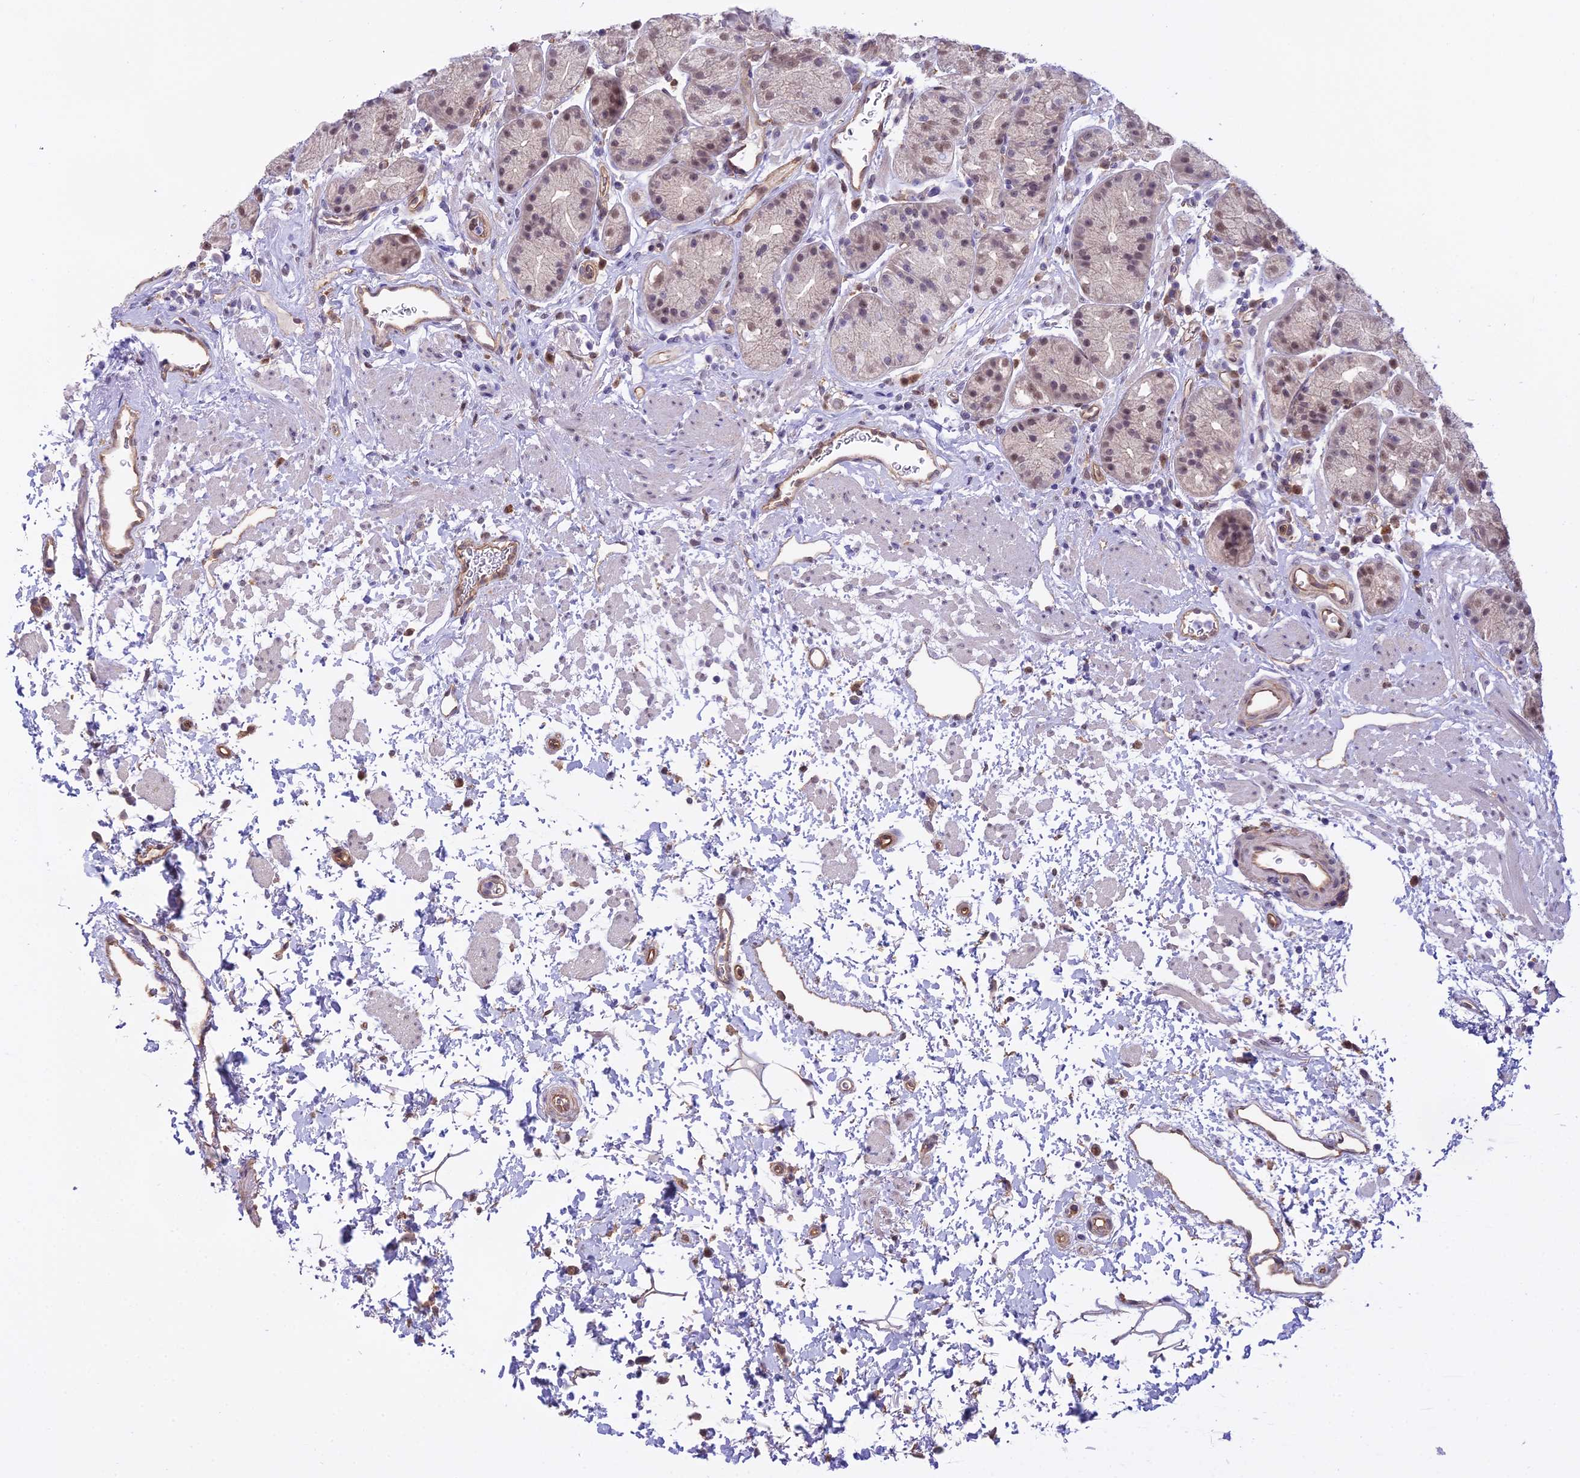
{"staining": {"intensity": "moderate", "quantity": ">75%", "location": "nuclear"}, "tissue": "stomach", "cell_type": "Glandular cells", "image_type": "normal", "snomed": [{"axis": "morphology", "description": "Normal tissue, NOS"}, {"axis": "topography", "description": "Stomach"}], "caption": "This histopathology image displays benign stomach stained with immunohistochemistry (IHC) to label a protein in brown. The nuclear of glandular cells show moderate positivity for the protein. Nuclei are counter-stained blue.", "gene": "BLNK", "patient": {"sex": "male", "age": 63}}